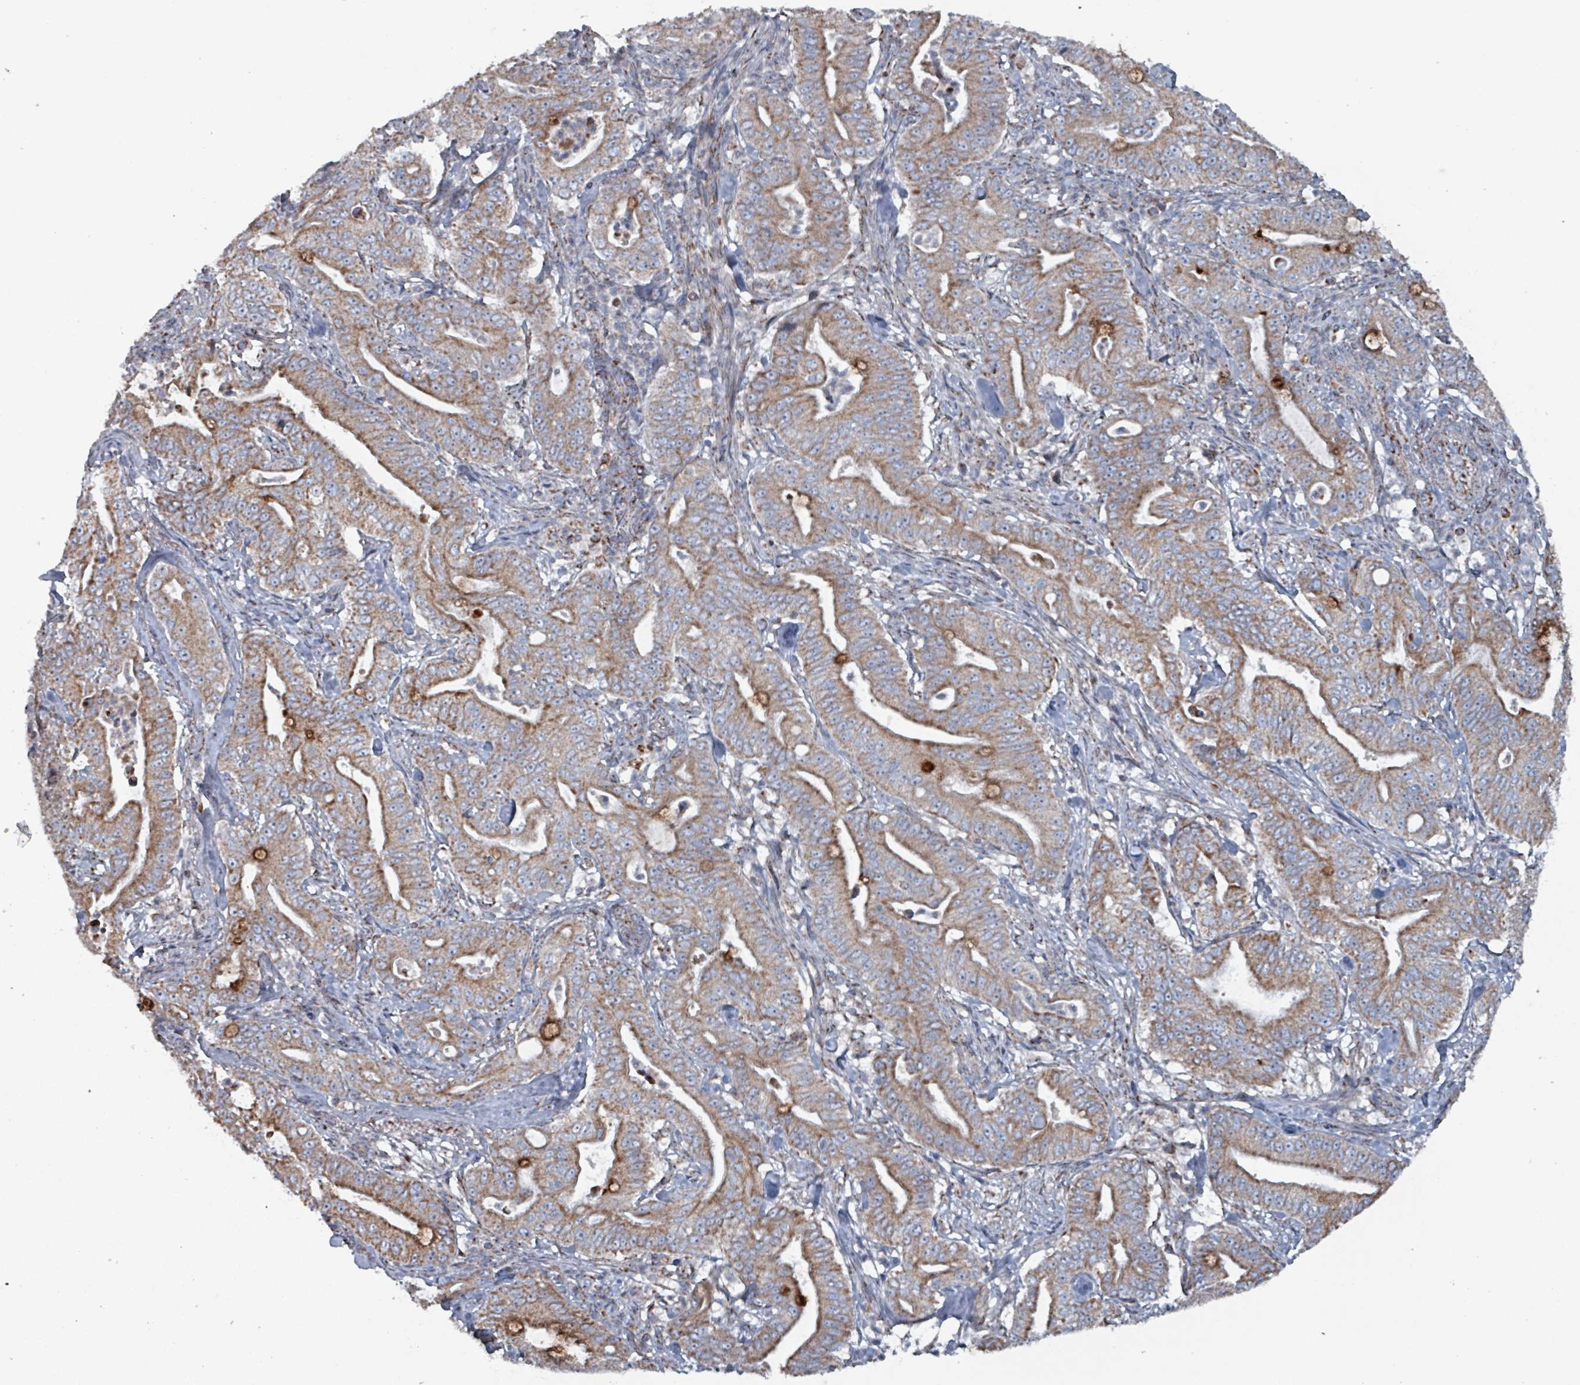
{"staining": {"intensity": "moderate", "quantity": ">75%", "location": "cytoplasmic/membranous"}, "tissue": "pancreatic cancer", "cell_type": "Tumor cells", "image_type": "cancer", "snomed": [{"axis": "morphology", "description": "Adenocarcinoma, NOS"}, {"axis": "topography", "description": "Pancreas"}], "caption": "An immunohistochemistry micrograph of tumor tissue is shown. Protein staining in brown labels moderate cytoplasmic/membranous positivity in pancreatic adenocarcinoma within tumor cells.", "gene": "ABHD18", "patient": {"sex": "male", "age": 71}}